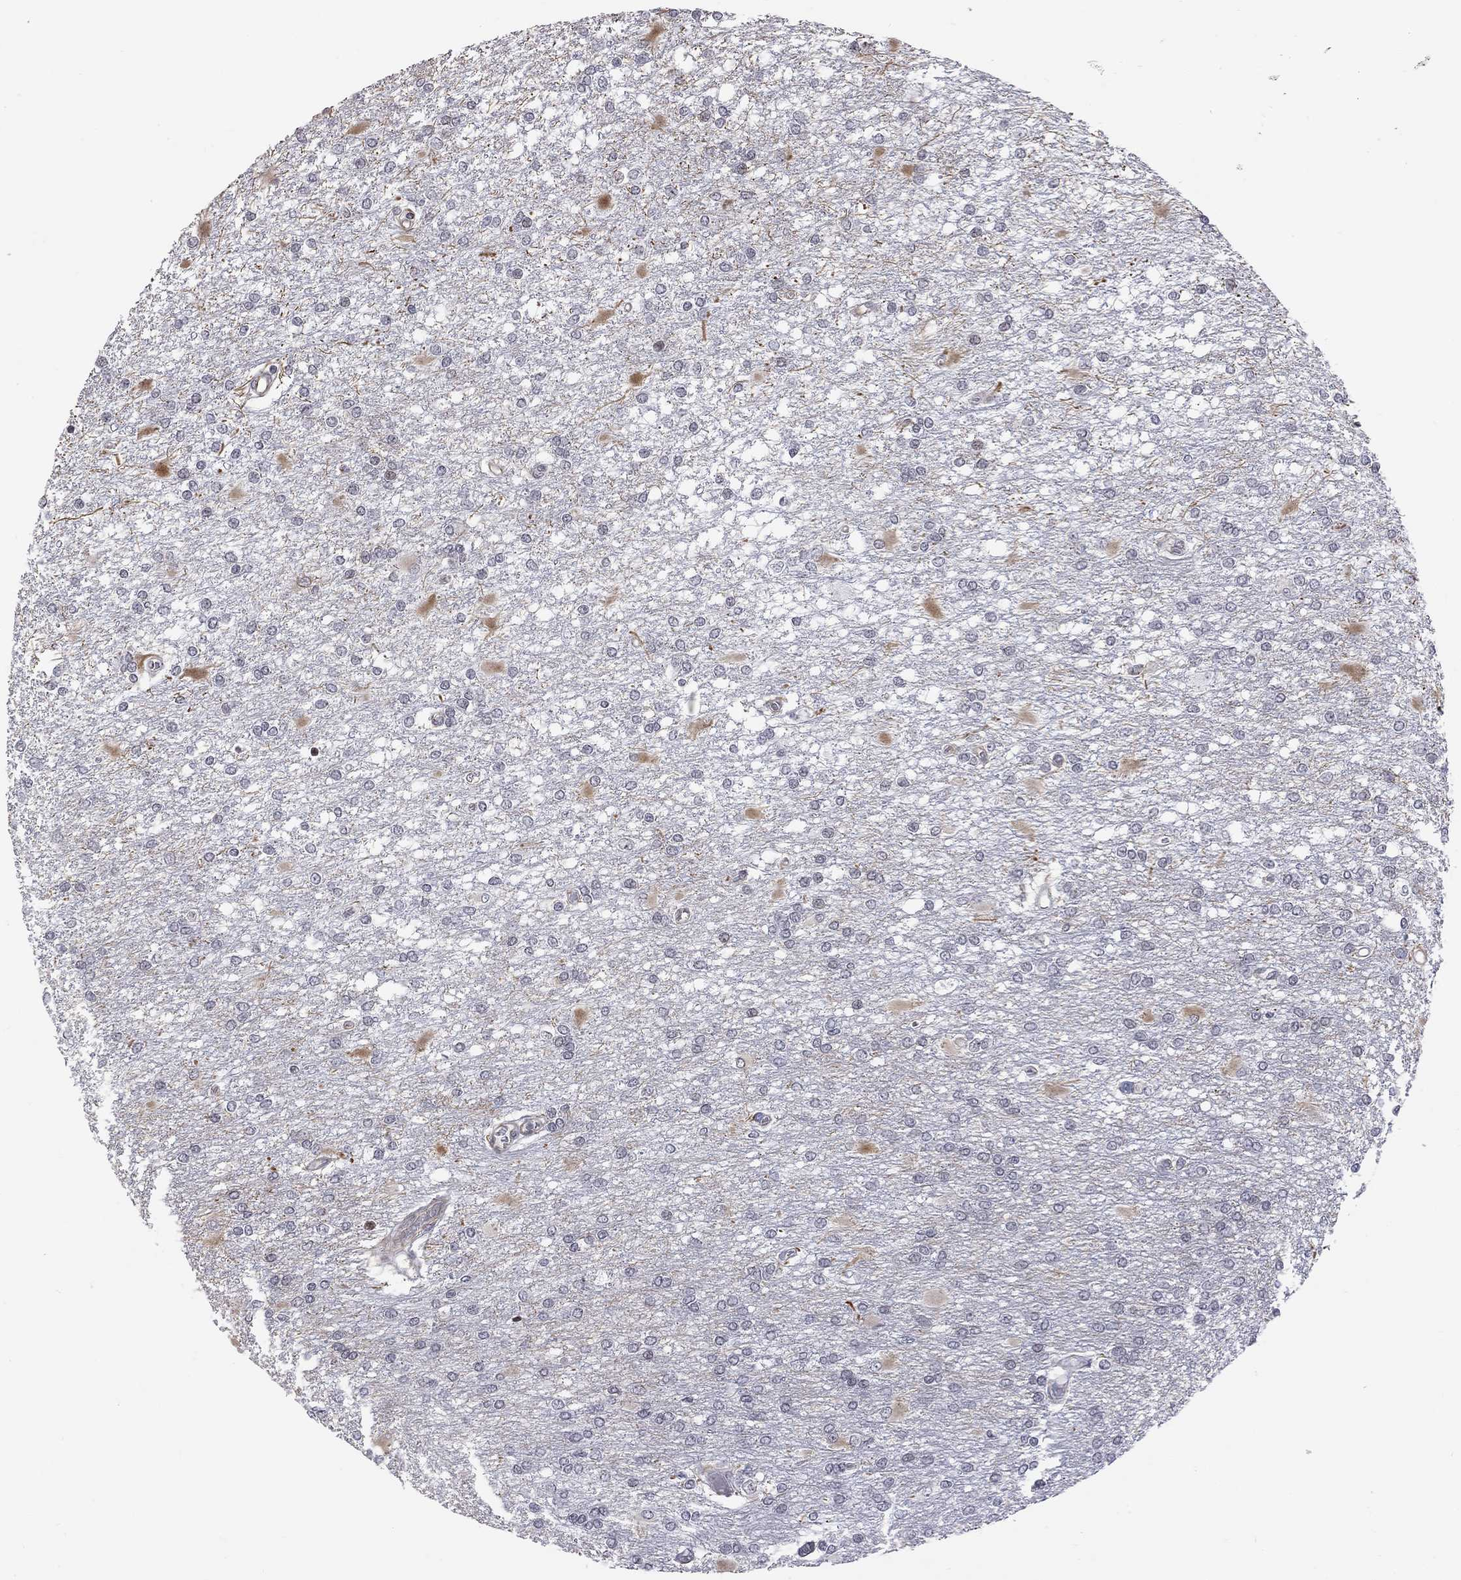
{"staining": {"intensity": "negative", "quantity": "none", "location": "none"}, "tissue": "glioma", "cell_type": "Tumor cells", "image_type": "cancer", "snomed": [{"axis": "morphology", "description": "Glioma, malignant, High grade"}, {"axis": "topography", "description": "Cerebral cortex"}], "caption": "Tumor cells show no significant protein staining in glioma. Brightfield microscopy of IHC stained with DAB (3,3'-diaminobenzidine) (brown) and hematoxylin (blue), captured at high magnification.", "gene": "MTNR1B", "patient": {"sex": "male", "age": 79}}